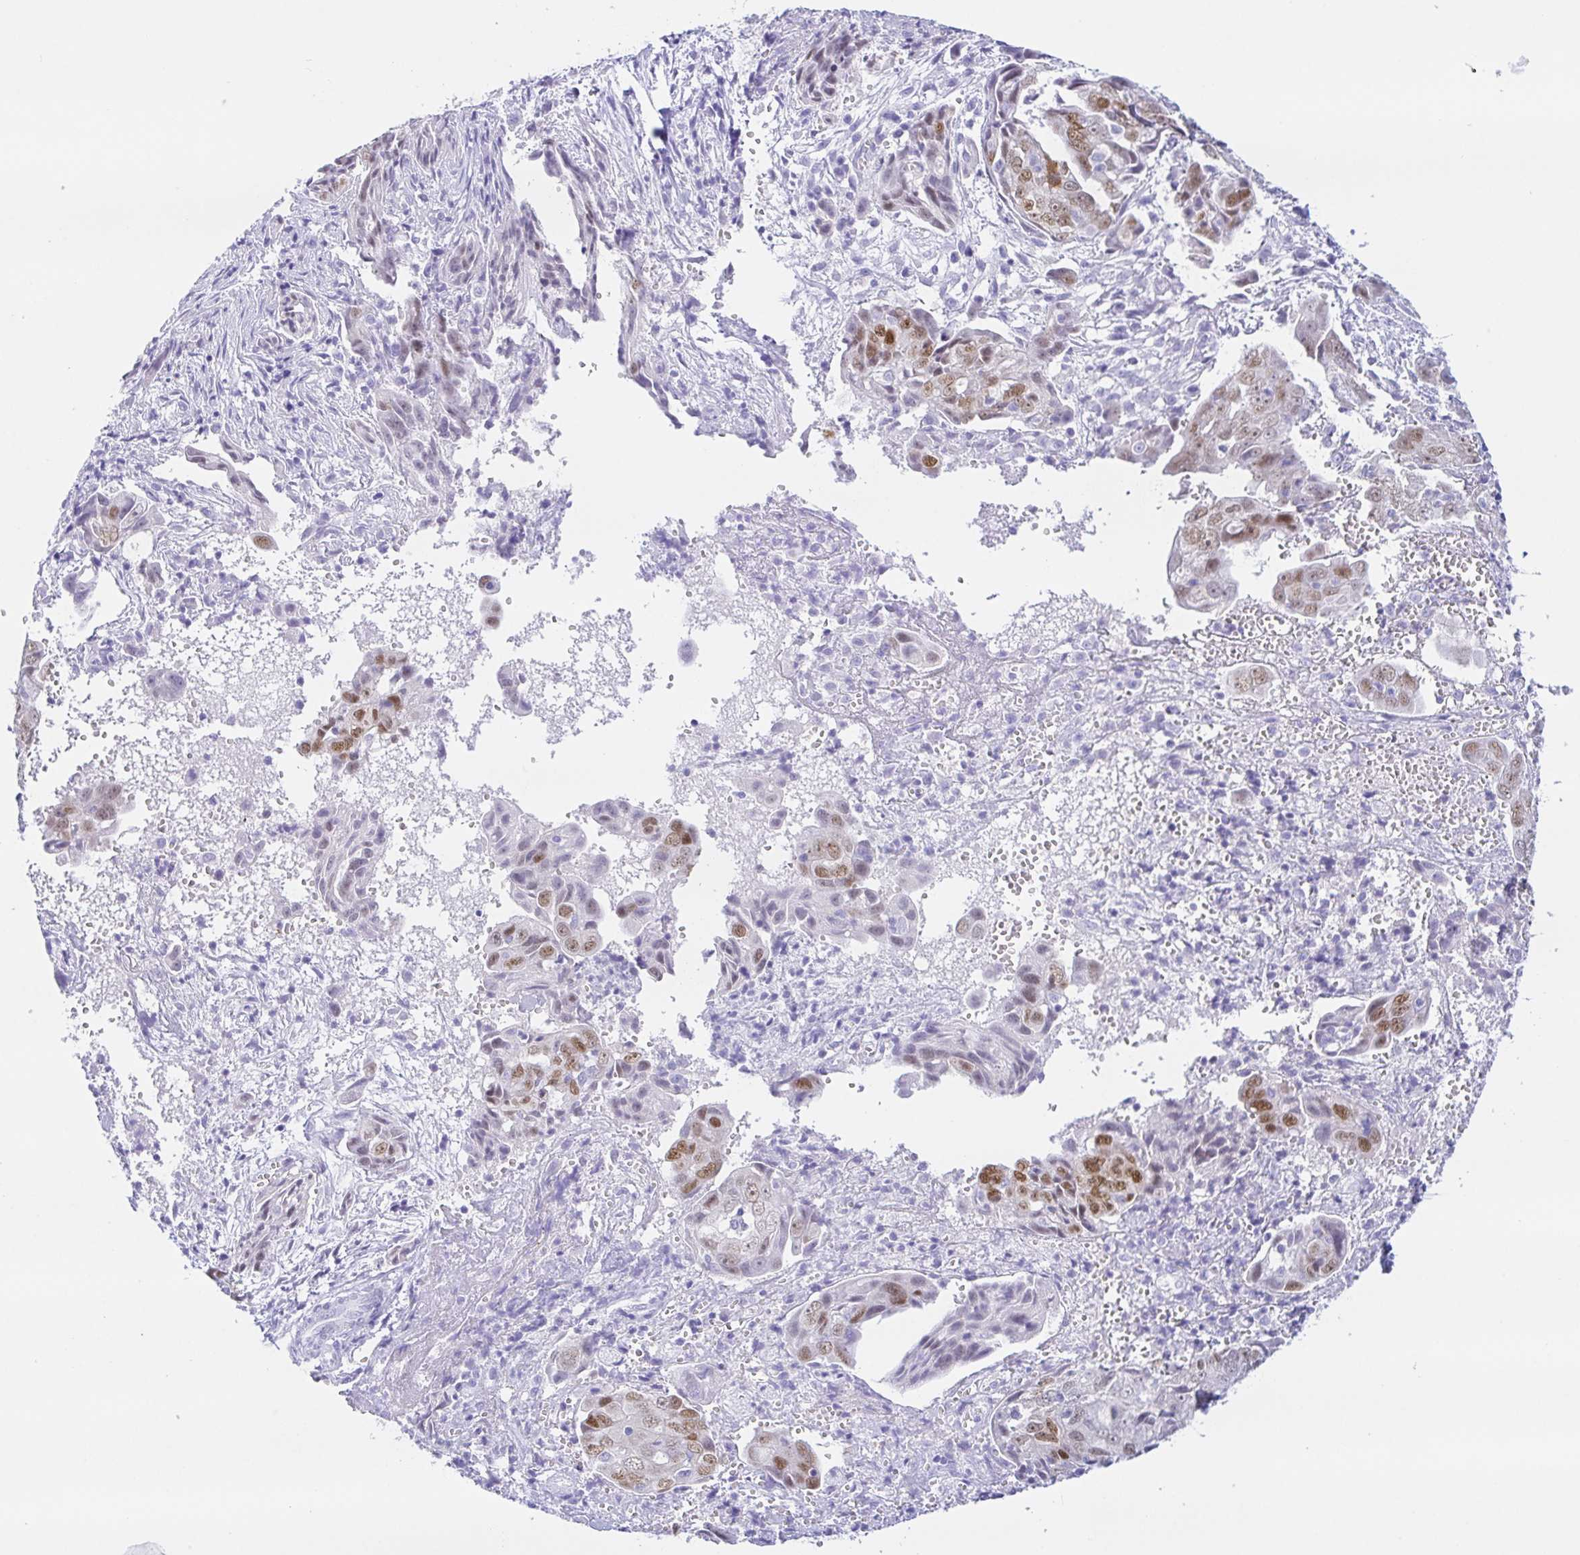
{"staining": {"intensity": "moderate", "quantity": ">75%", "location": "nuclear"}, "tissue": "ovarian cancer", "cell_type": "Tumor cells", "image_type": "cancer", "snomed": [{"axis": "morphology", "description": "Carcinoma, endometroid"}, {"axis": "topography", "description": "Ovary"}], "caption": "Ovarian cancer stained for a protein (brown) demonstrates moderate nuclear positive staining in about >75% of tumor cells.", "gene": "PAX8", "patient": {"sex": "female", "age": 70}}